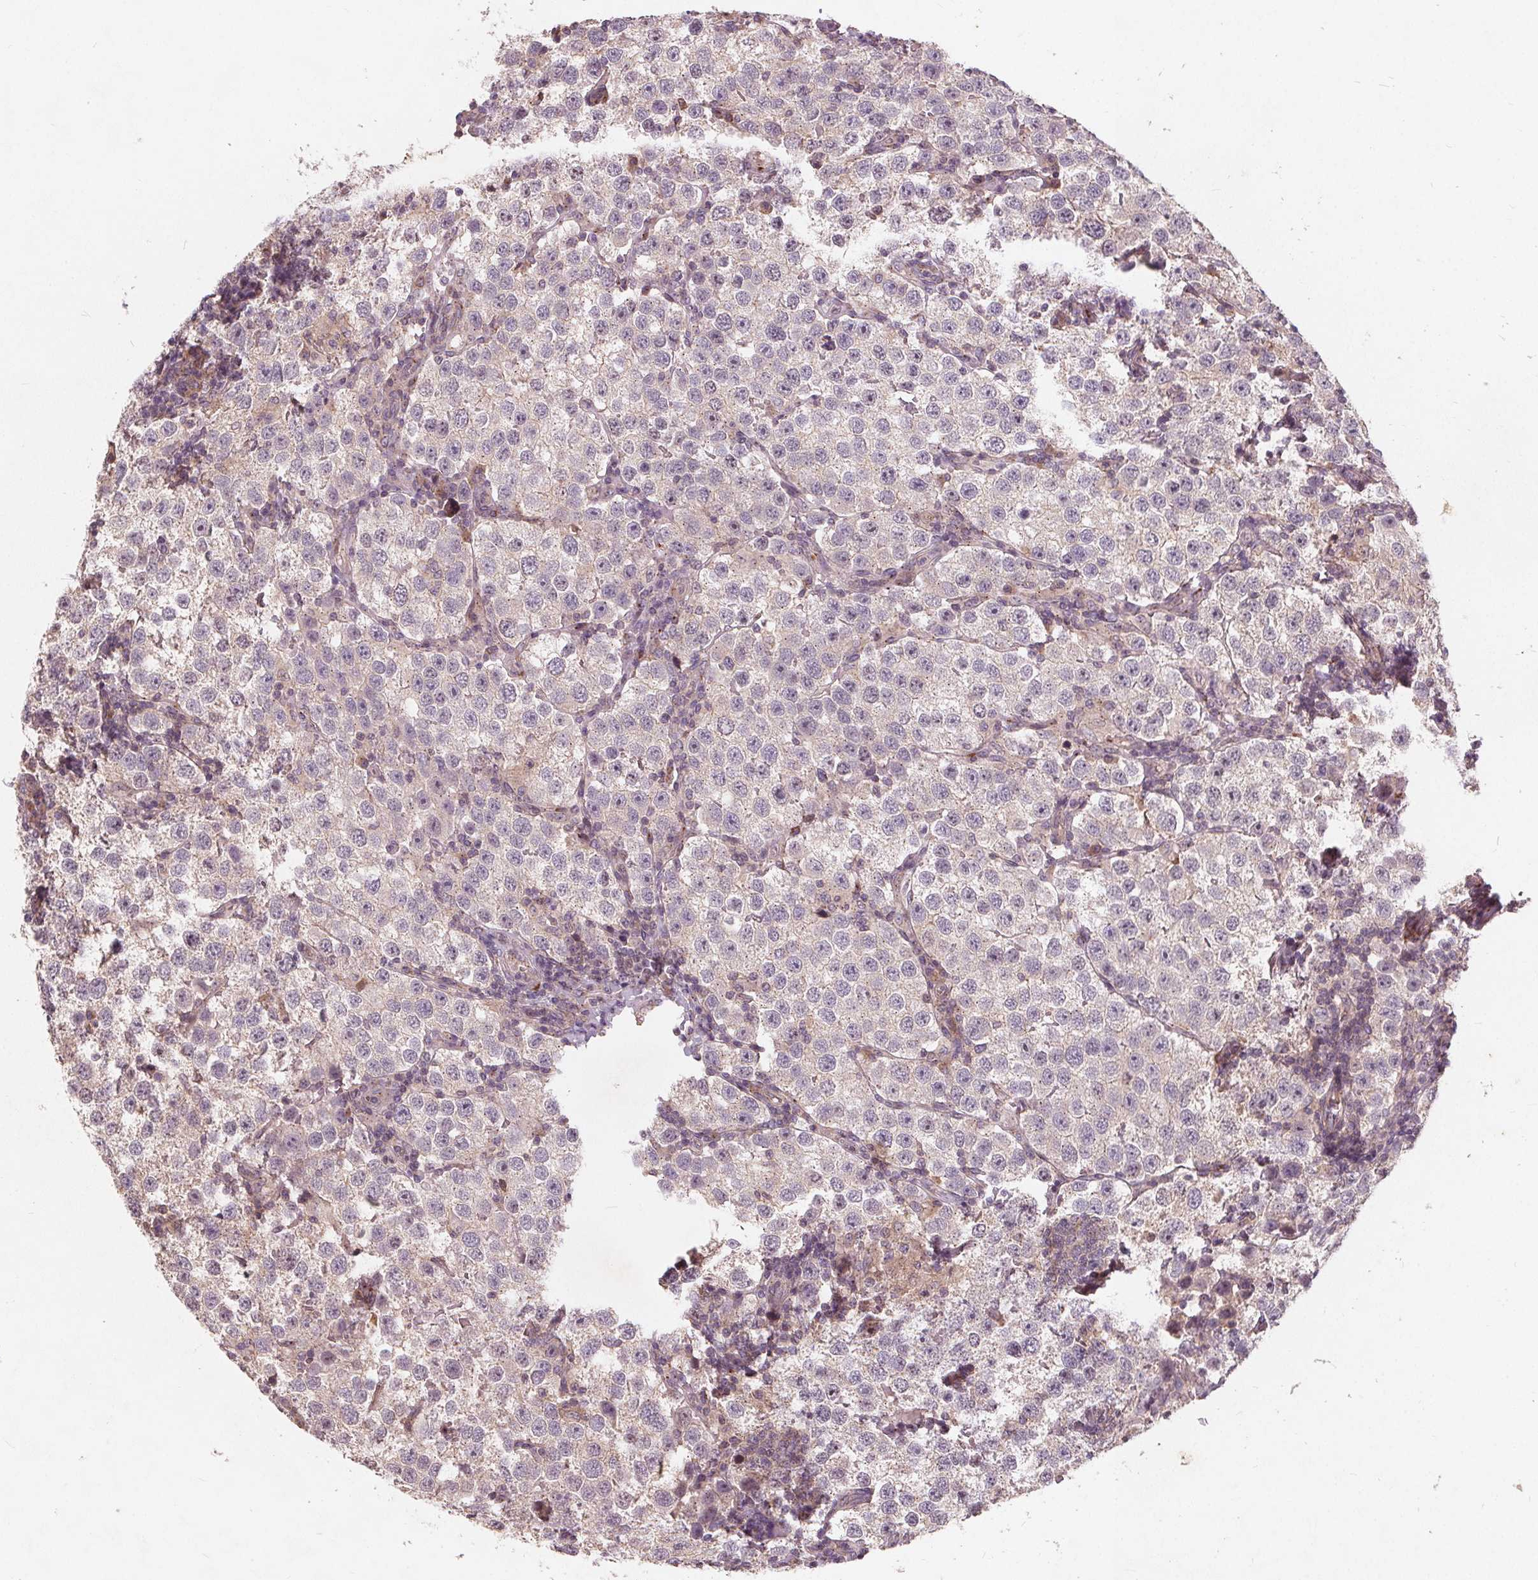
{"staining": {"intensity": "negative", "quantity": "none", "location": "none"}, "tissue": "testis cancer", "cell_type": "Tumor cells", "image_type": "cancer", "snomed": [{"axis": "morphology", "description": "Seminoma, NOS"}, {"axis": "topography", "description": "Testis"}], "caption": "Immunohistochemistry (IHC) histopathology image of neoplastic tissue: human testis cancer stained with DAB (3,3'-diaminobenzidine) reveals no significant protein expression in tumor cells.", "gene": "CSNK1G2", "patient": {"sex": "male", "age": 37}}